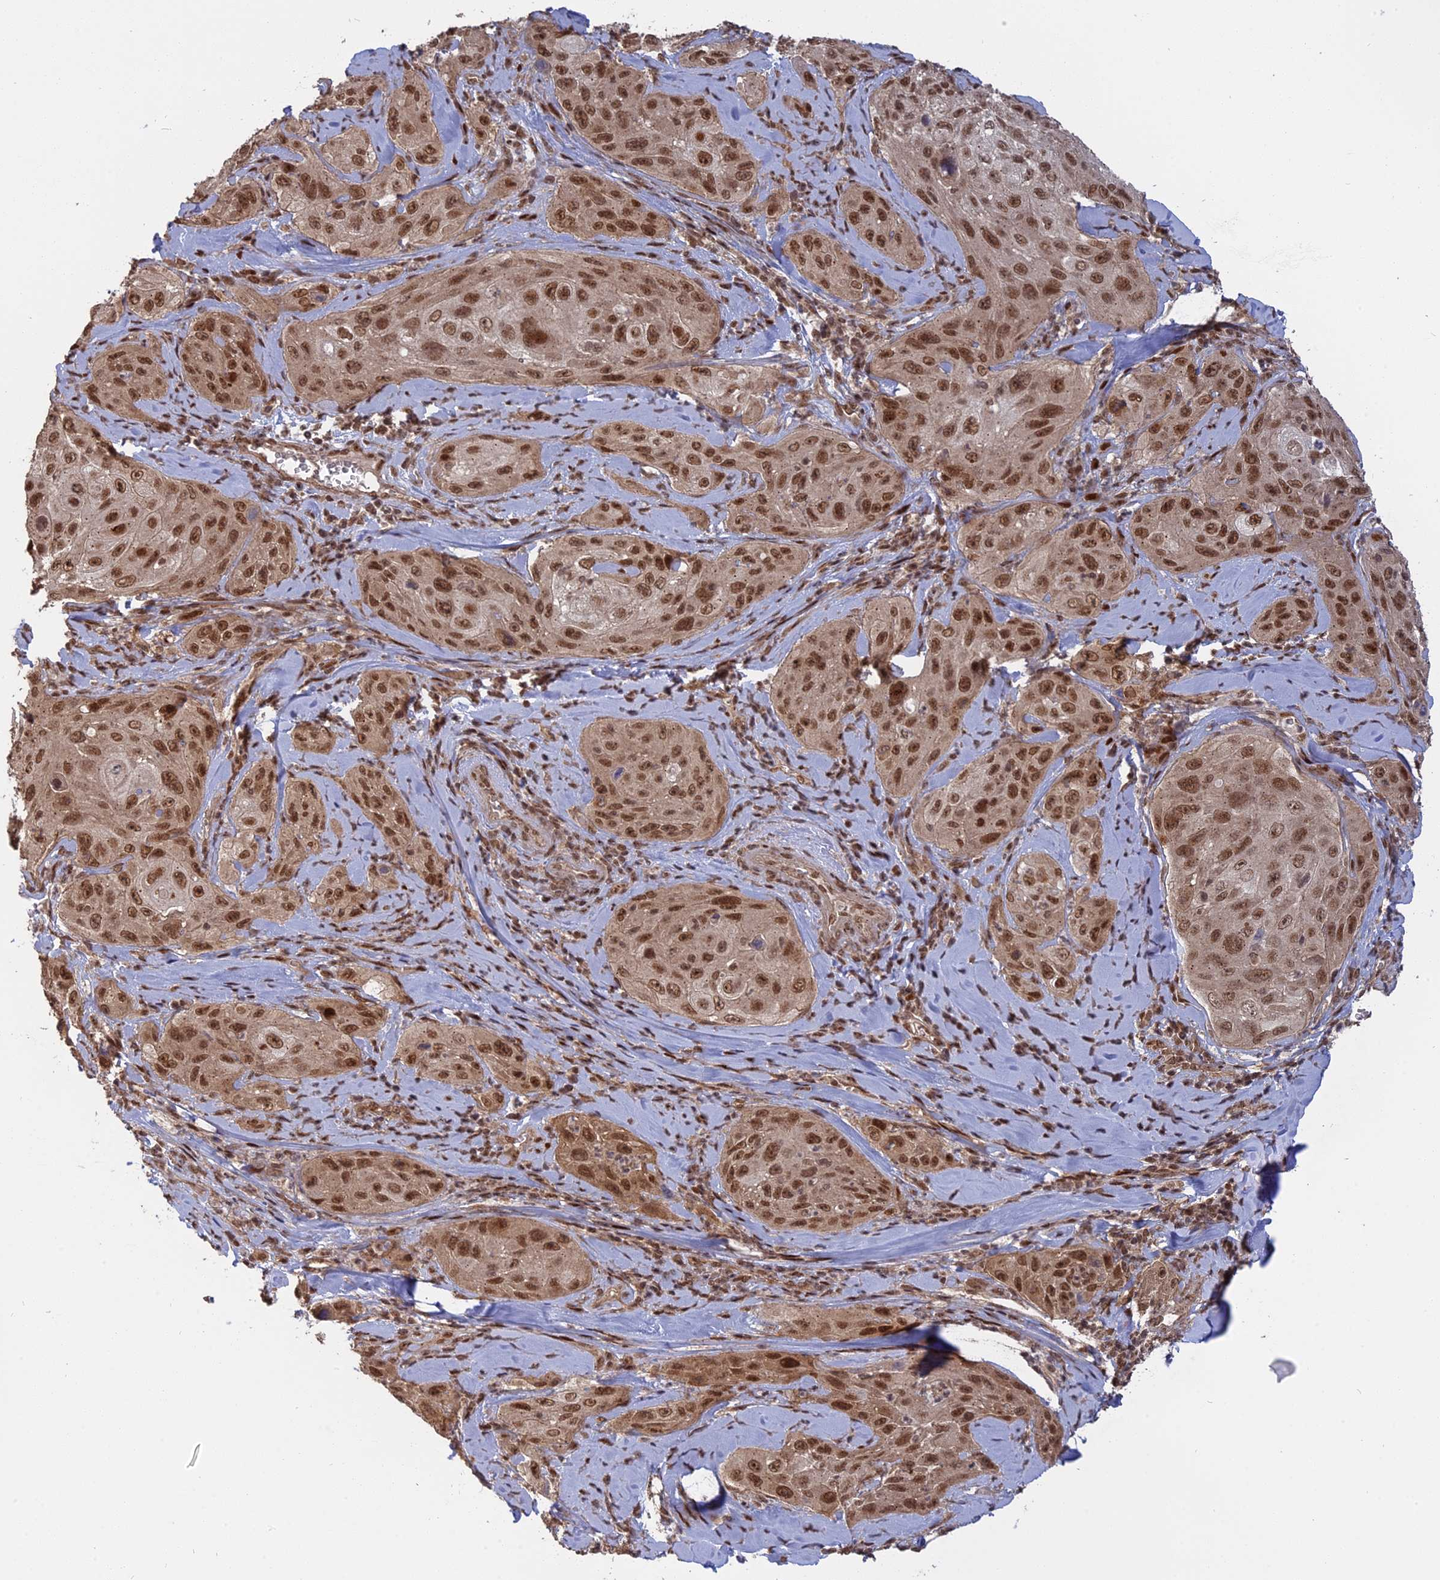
{"staining": {"intensity": "moderate", "quantity": ">75%", "location": "nuclear"}, "tissue": "cervical cancer", "cell_type": "Tumor cells", "image_type": "cancer", "snomed": [{"axis": "morphology", "description": "Squamous cell carcinoma, NOS"}, {"axis": "topography", "description": "Cervix"}], "caption": "This micrograph demonstrates IHC staining of human cervical cancer, with medium moderate nuclear positivity in about >75% of tumor cells.", "gene": "PKIG", "patient": {"sex": "female", "age": 42}}